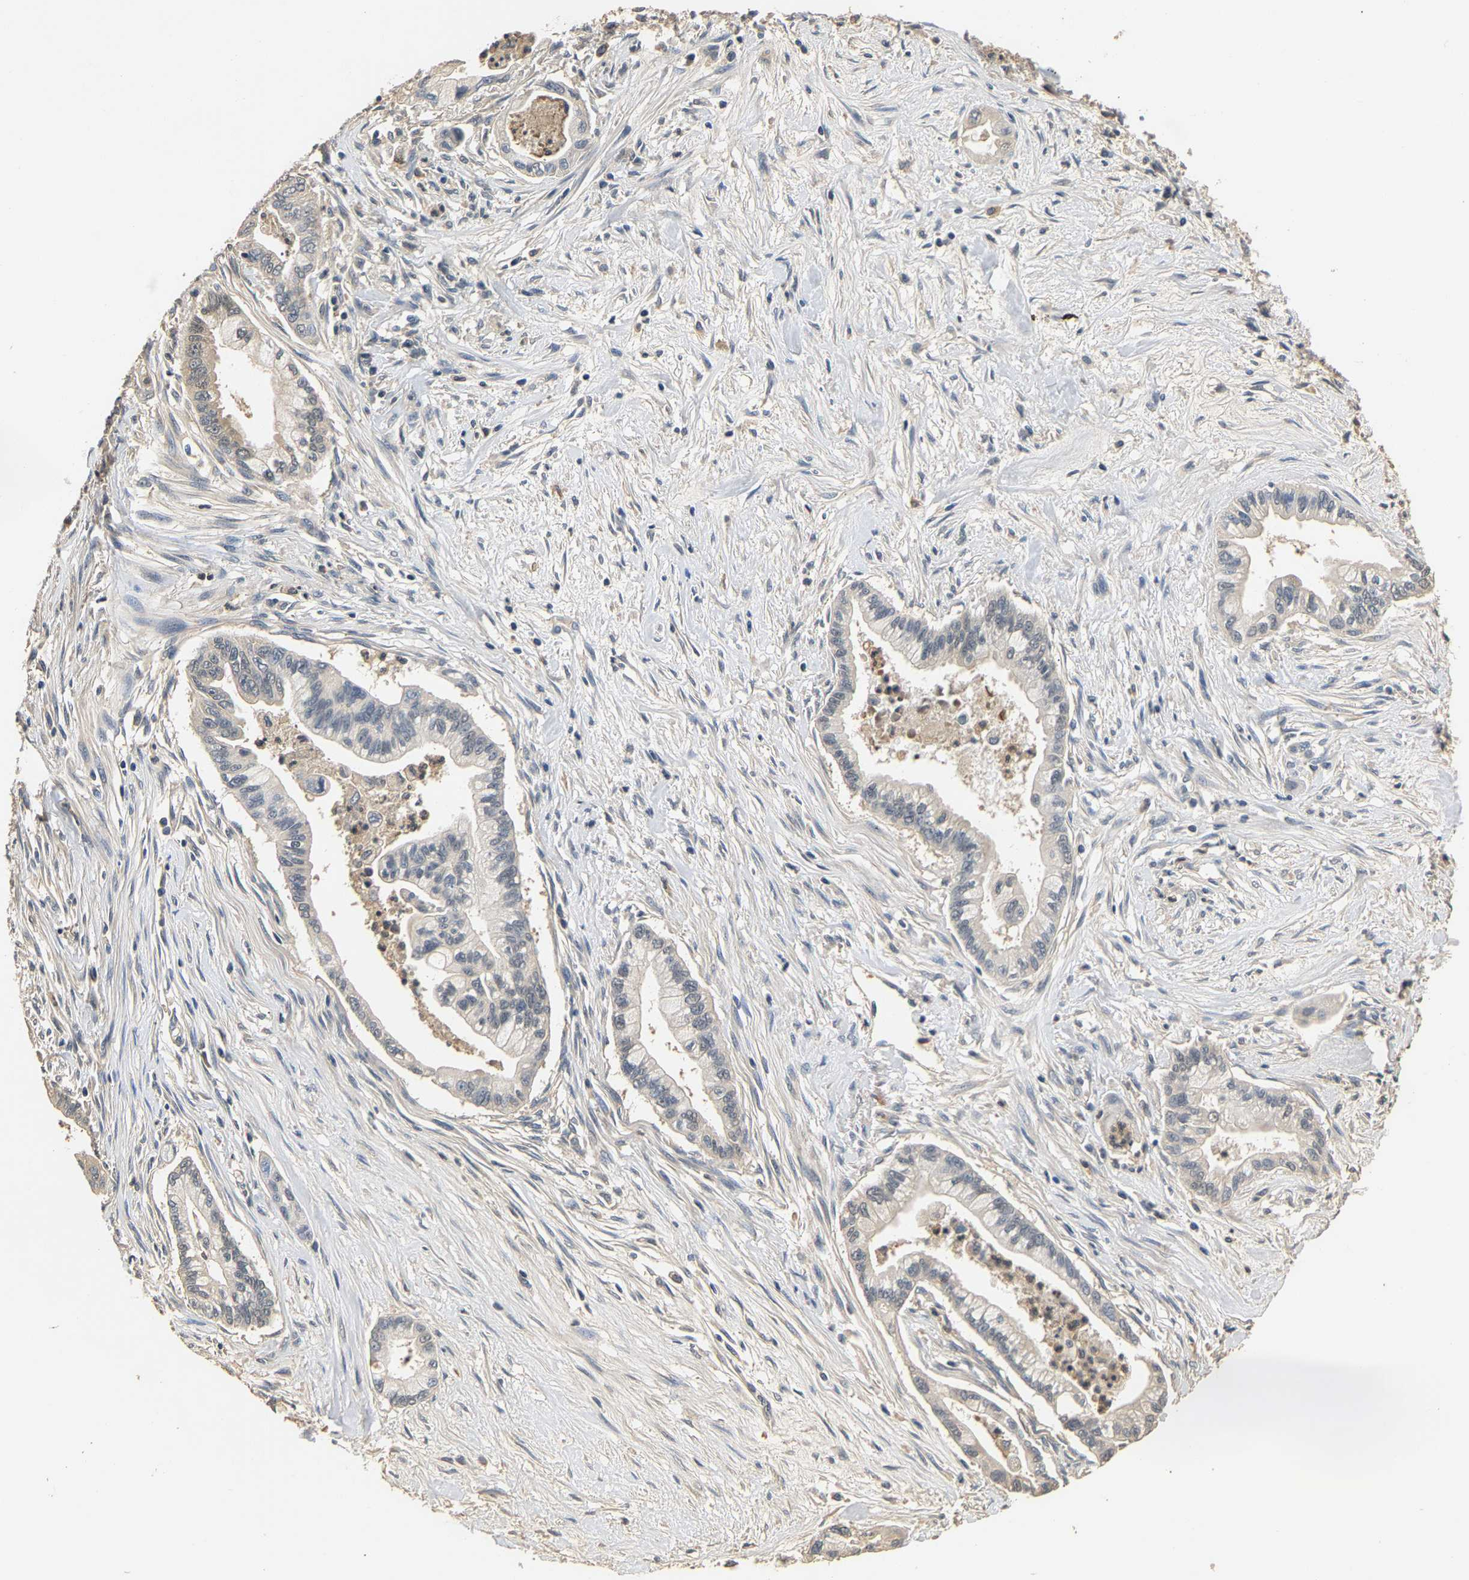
{"staining": {"intensity": "negative", "quantity": "none", "location": "none"}, "tissue": "pancreatic cancer", "cell_type": "Tumor cells", "image_type": "cancer", "snomed": [{"axis": "morphology", "description": "Adenocarcinoma, NOS"}, {"axis": "topography", "description": "Pancreas"}], "caption": "Pancreatic cancer (adenocarcinoma) was stained to show a protein in brown. There is no significant staining in tumor cells.", "gene": "GPI", "patient": {"sex": "female", "age": 61}}